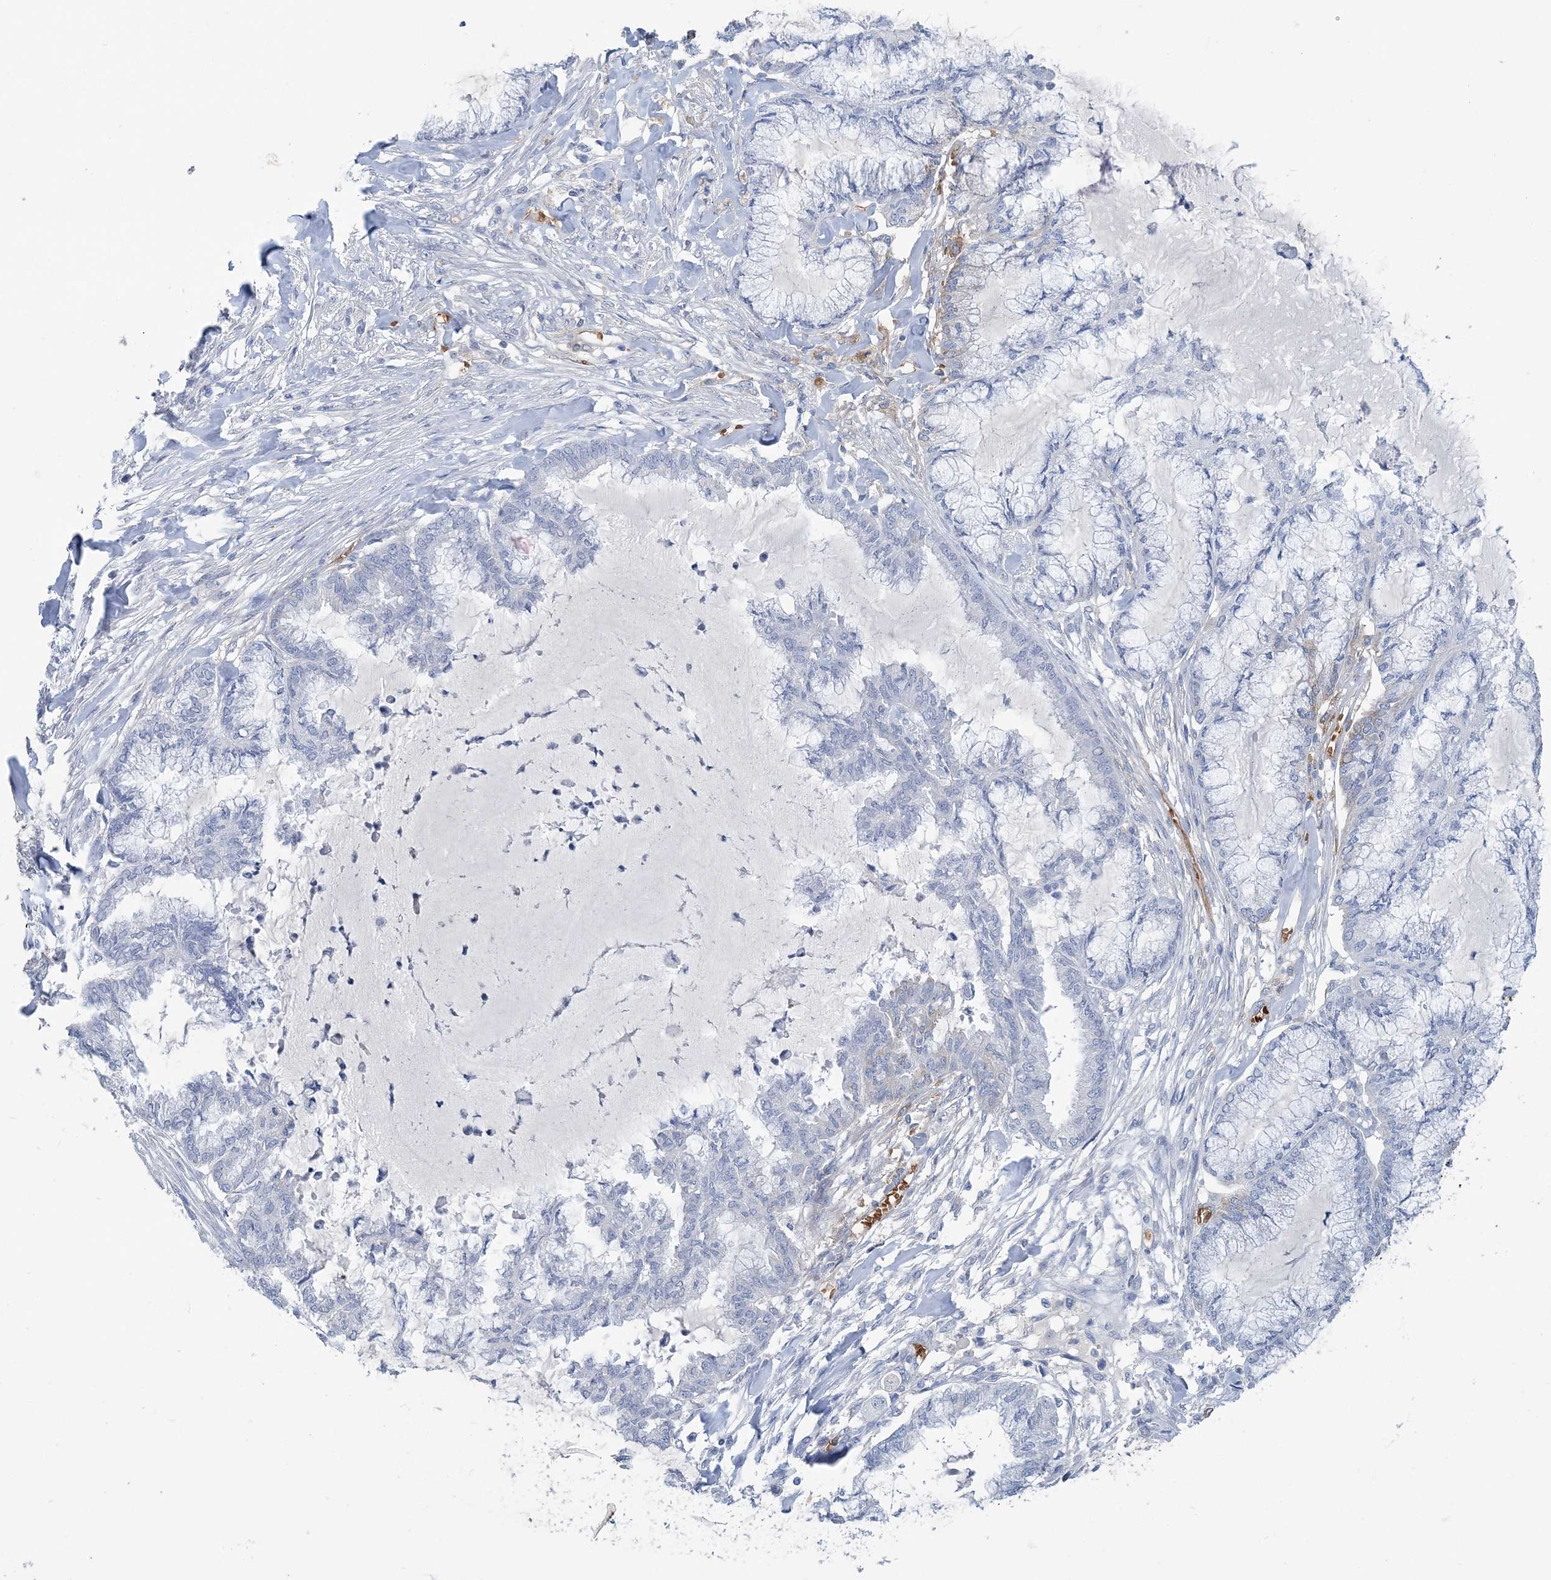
{"staining": {"intensity": "negative", "quantity": "none", "location": "none"}, "tissue": "endometrial cancer", "cell_type": "Tumor cells", "image_type": "cancer", "snomed": [{"axis": "morphology", "description": "Adenocarcinoma, NOS"}, {"axis": "topography", "description": "Endometrium"}], "caption": "A micrograph of human endometrial cancer (adenocarcinoma) is negative for staining in tumor cells.", "gene": "HBD", "patient": {"sex": "female", "age": 86}}